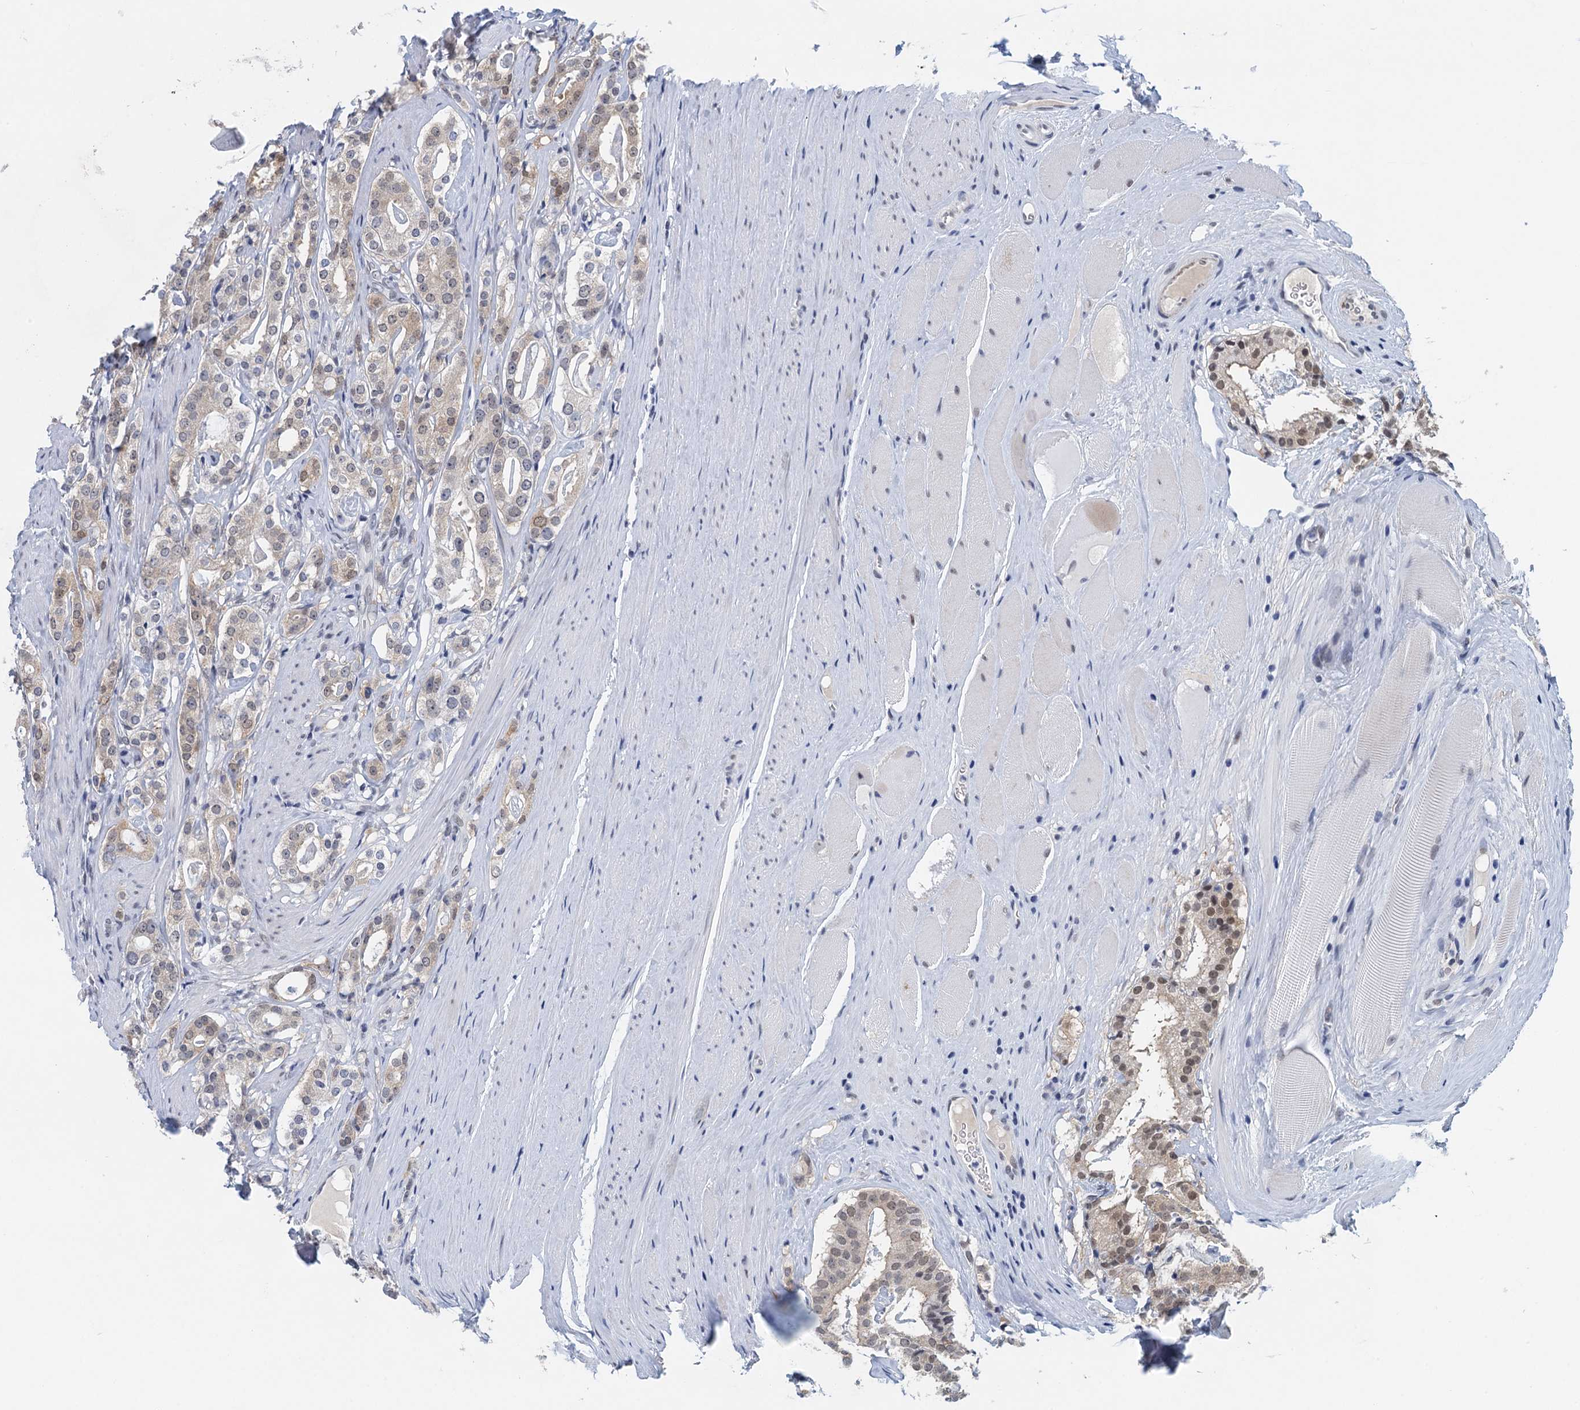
{"staining": {"intensity": "moderate", "quantity": "25%-75%", "location": "cytoplasmic/membranous,nuclear"}, "tissue": "prostate cancer", "cell_type": "Tumor cells", "image_type": "cancer", "snomed": [{"axis": "morphology", "description": "Adenocarcinoma, High grade"}, {"axis": "topography", "description": "Prostate"}], "caption": "An immunohistochemistry (IHC) photomicrograph of neoplastic tissue is shown. Protein staining in brown labels moderate cytoplasmic/membranous and nuclear positivity in prostate cancer (adenocarcinoma (high-grade)) within tumor cells.", "gene": "EPS8L1", "patient": {"sex": "male", "age": 63}}